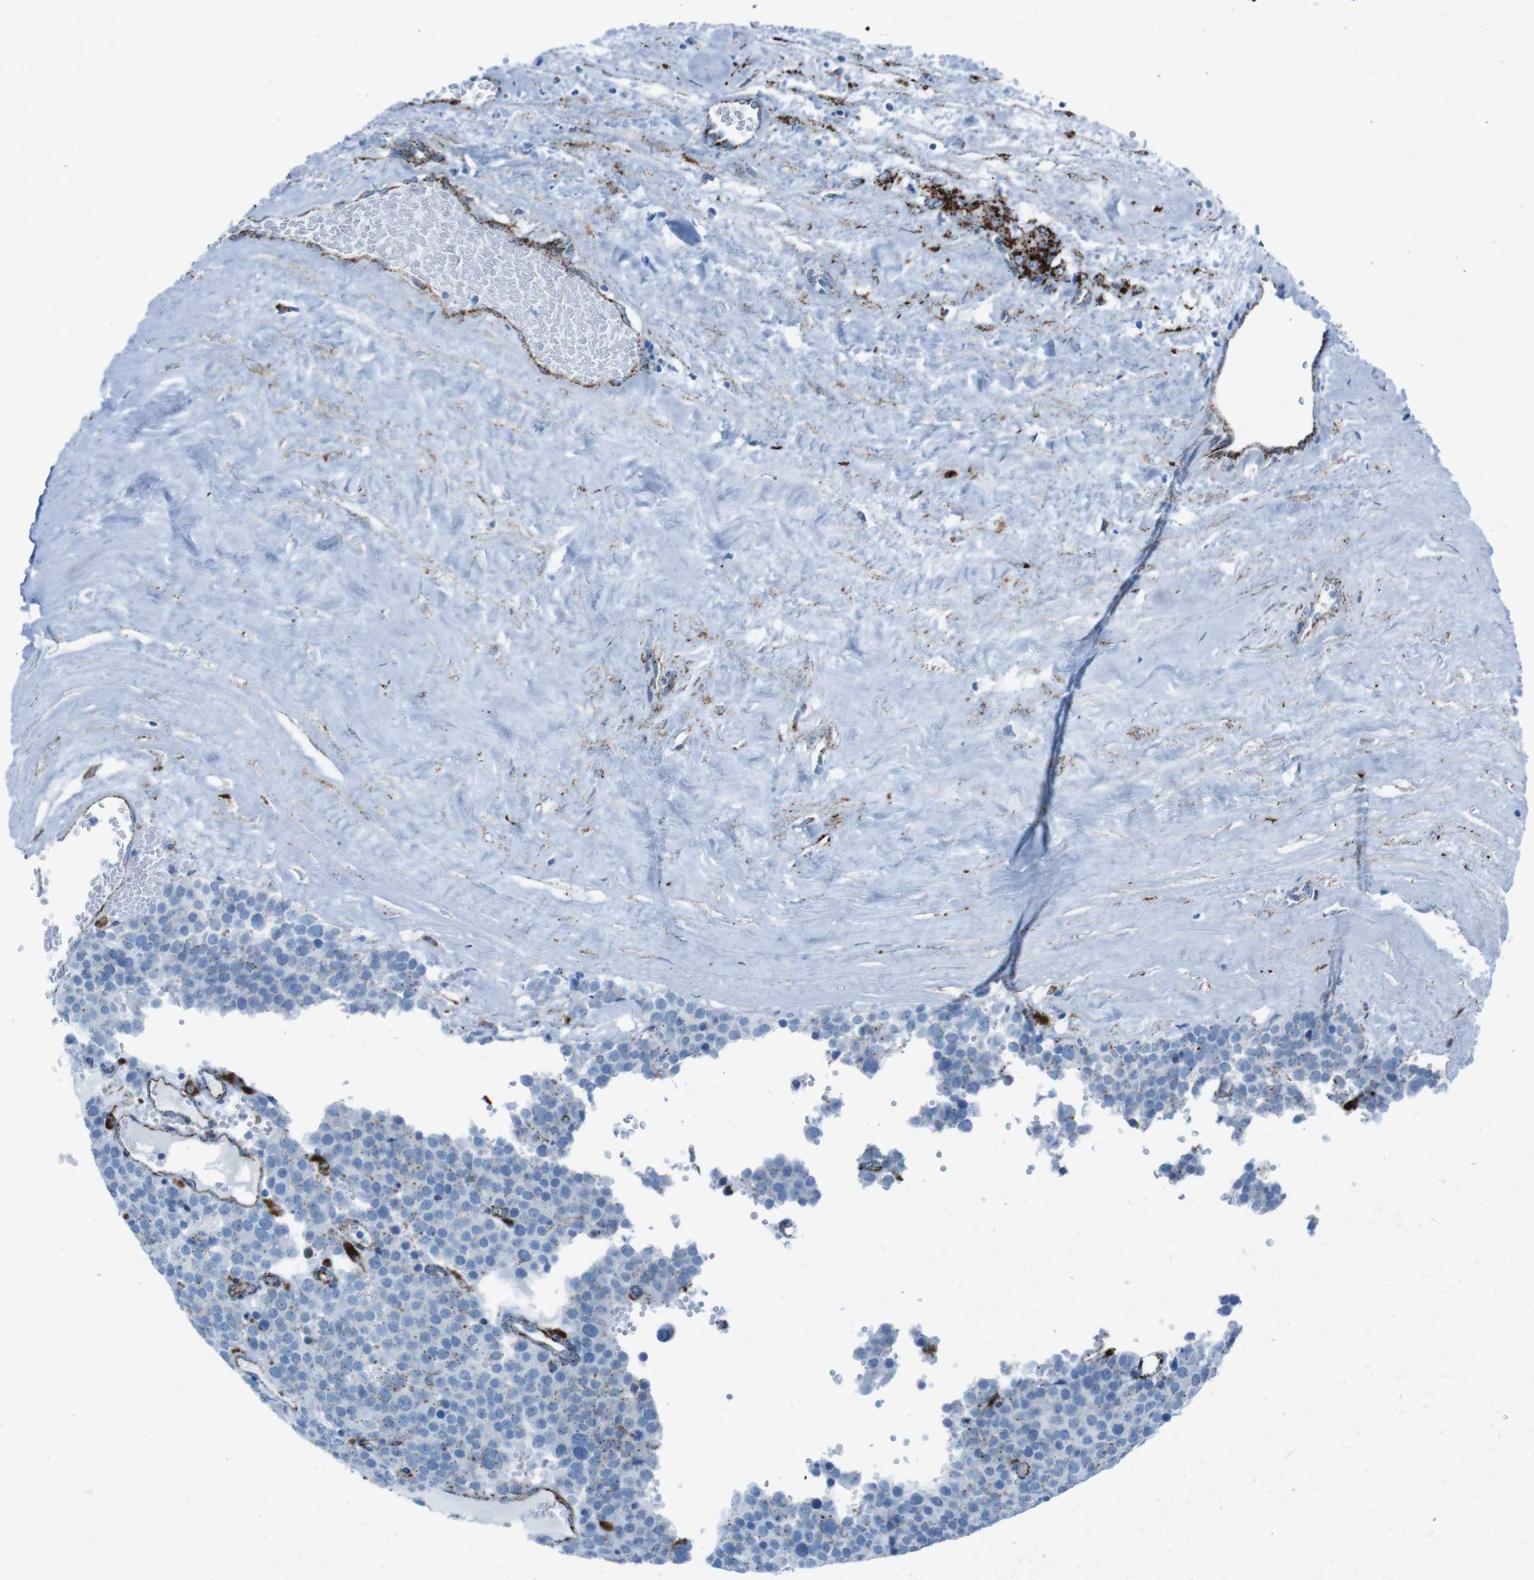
{"staining": {"intensity": "weak", "quantity": "25%-75%", "location": "cytoplasmic/membranous"}, "tissue": "testis cancer", "cell_type": "Tumor cells", "image_type": "cancer", "snomed": [{"axis": "morphology", "description": "Normal tissue, NOS"}, {"axis": "morphology", "description": "Seminoma, NOS"}, {"axis": "topography", "description": "Testis"}], "caption": "Testis cancer stained for a protein (brown) reveals weak cytoplasmic/membranous positive staining in approximately 25%-75% of tumor cells.", "gene": "SCARB2", "patient": {"sex": "male", "age": 71}}